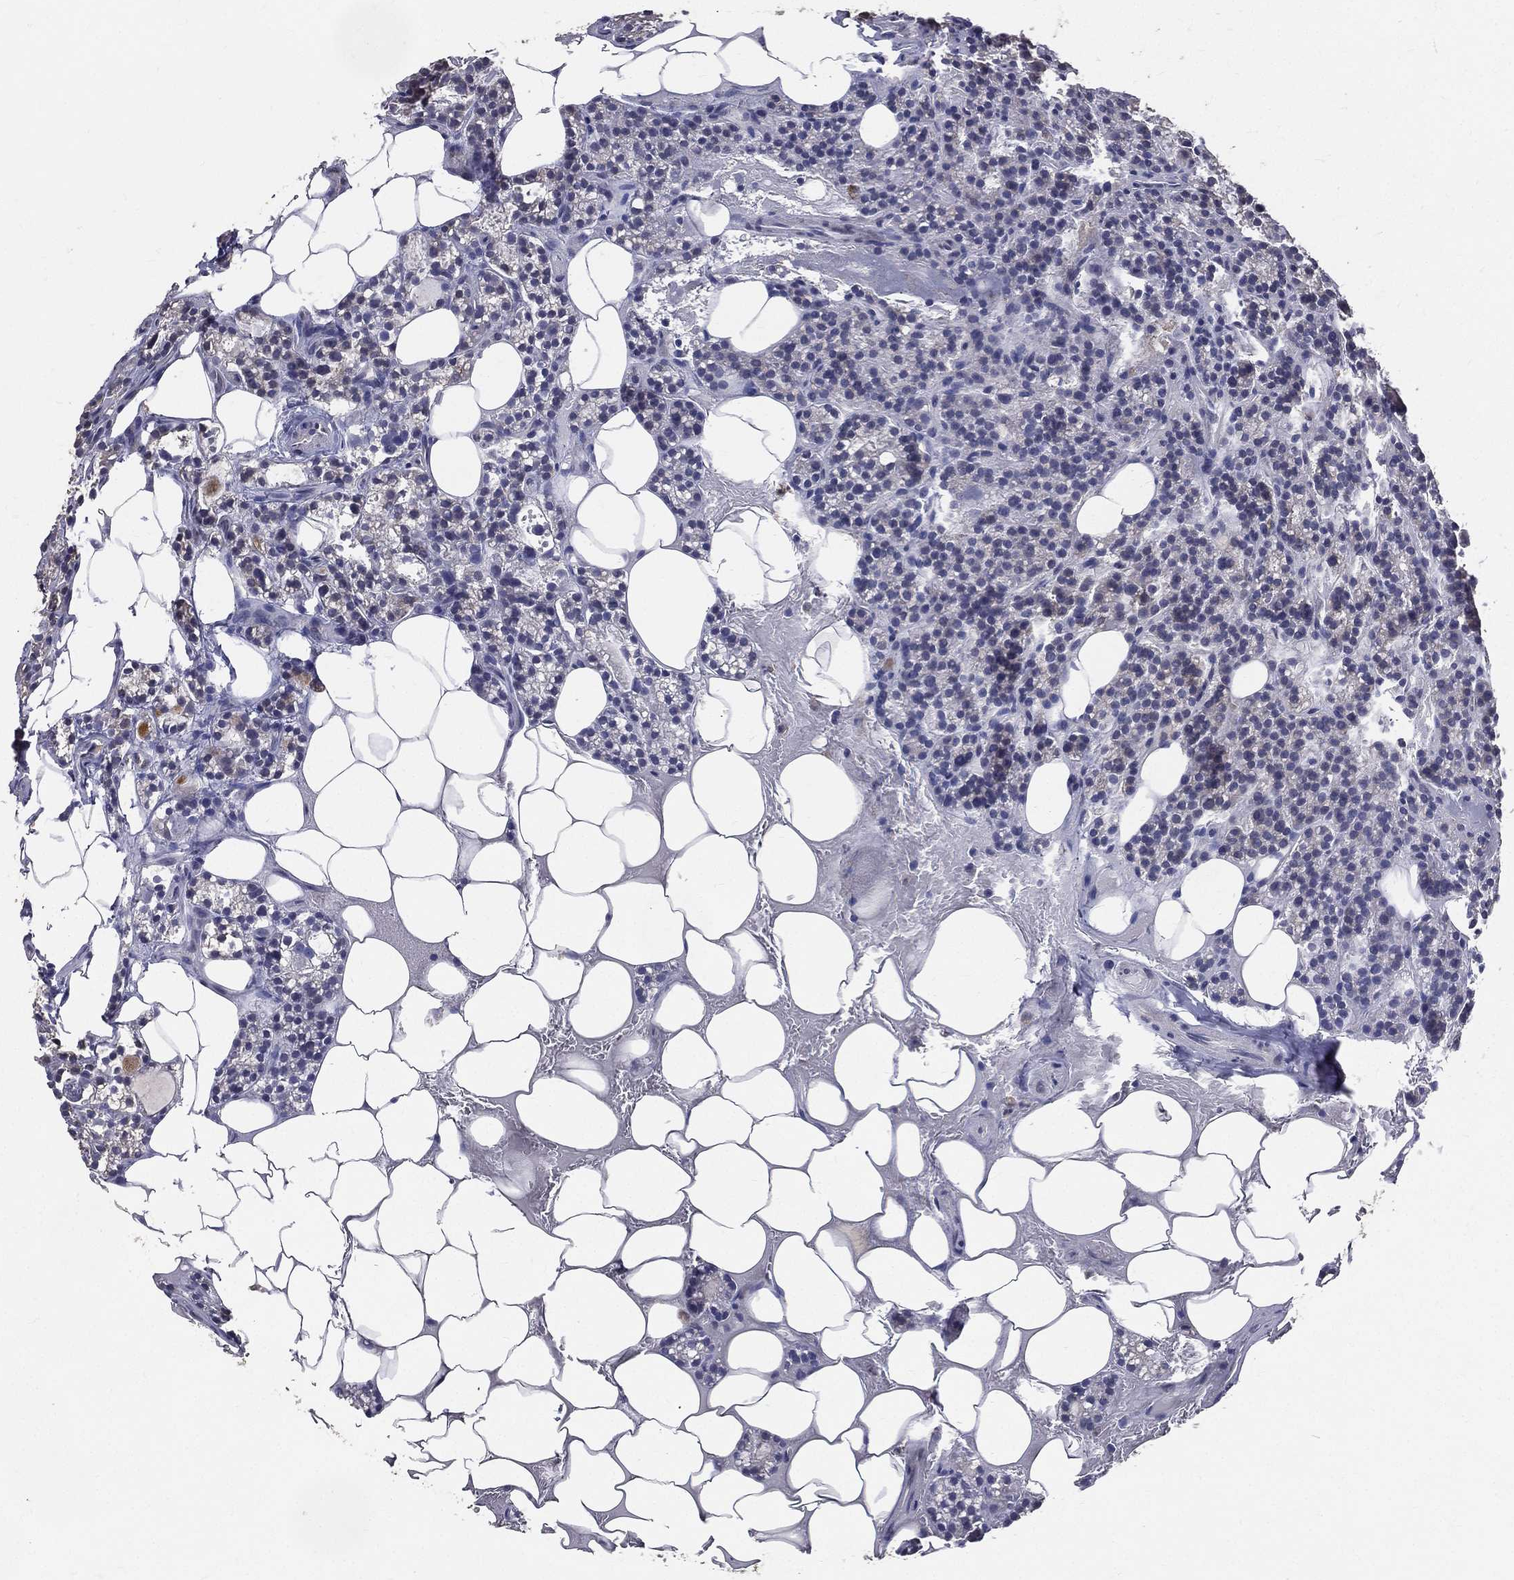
{"staining": {"intensity": "negative", "quantity": "none", "location": "none"}, "tissue": "parathyroid gland", "cell_type": "Glandular cells", "image_type": "normal", "snomed": [{"axis": "morphology", "description": "Normal tissue, NOS"}, {"axis": "topography", "description": "Parathyroid gland"}], "caption": "This is an immunohistochemistry (IHC) histopathology image of unremarkable human parathyroid gland. There is no expression in glandular cells.", "gene": "SERPINB2", "patient": {"sex": "female", "age": 83}}